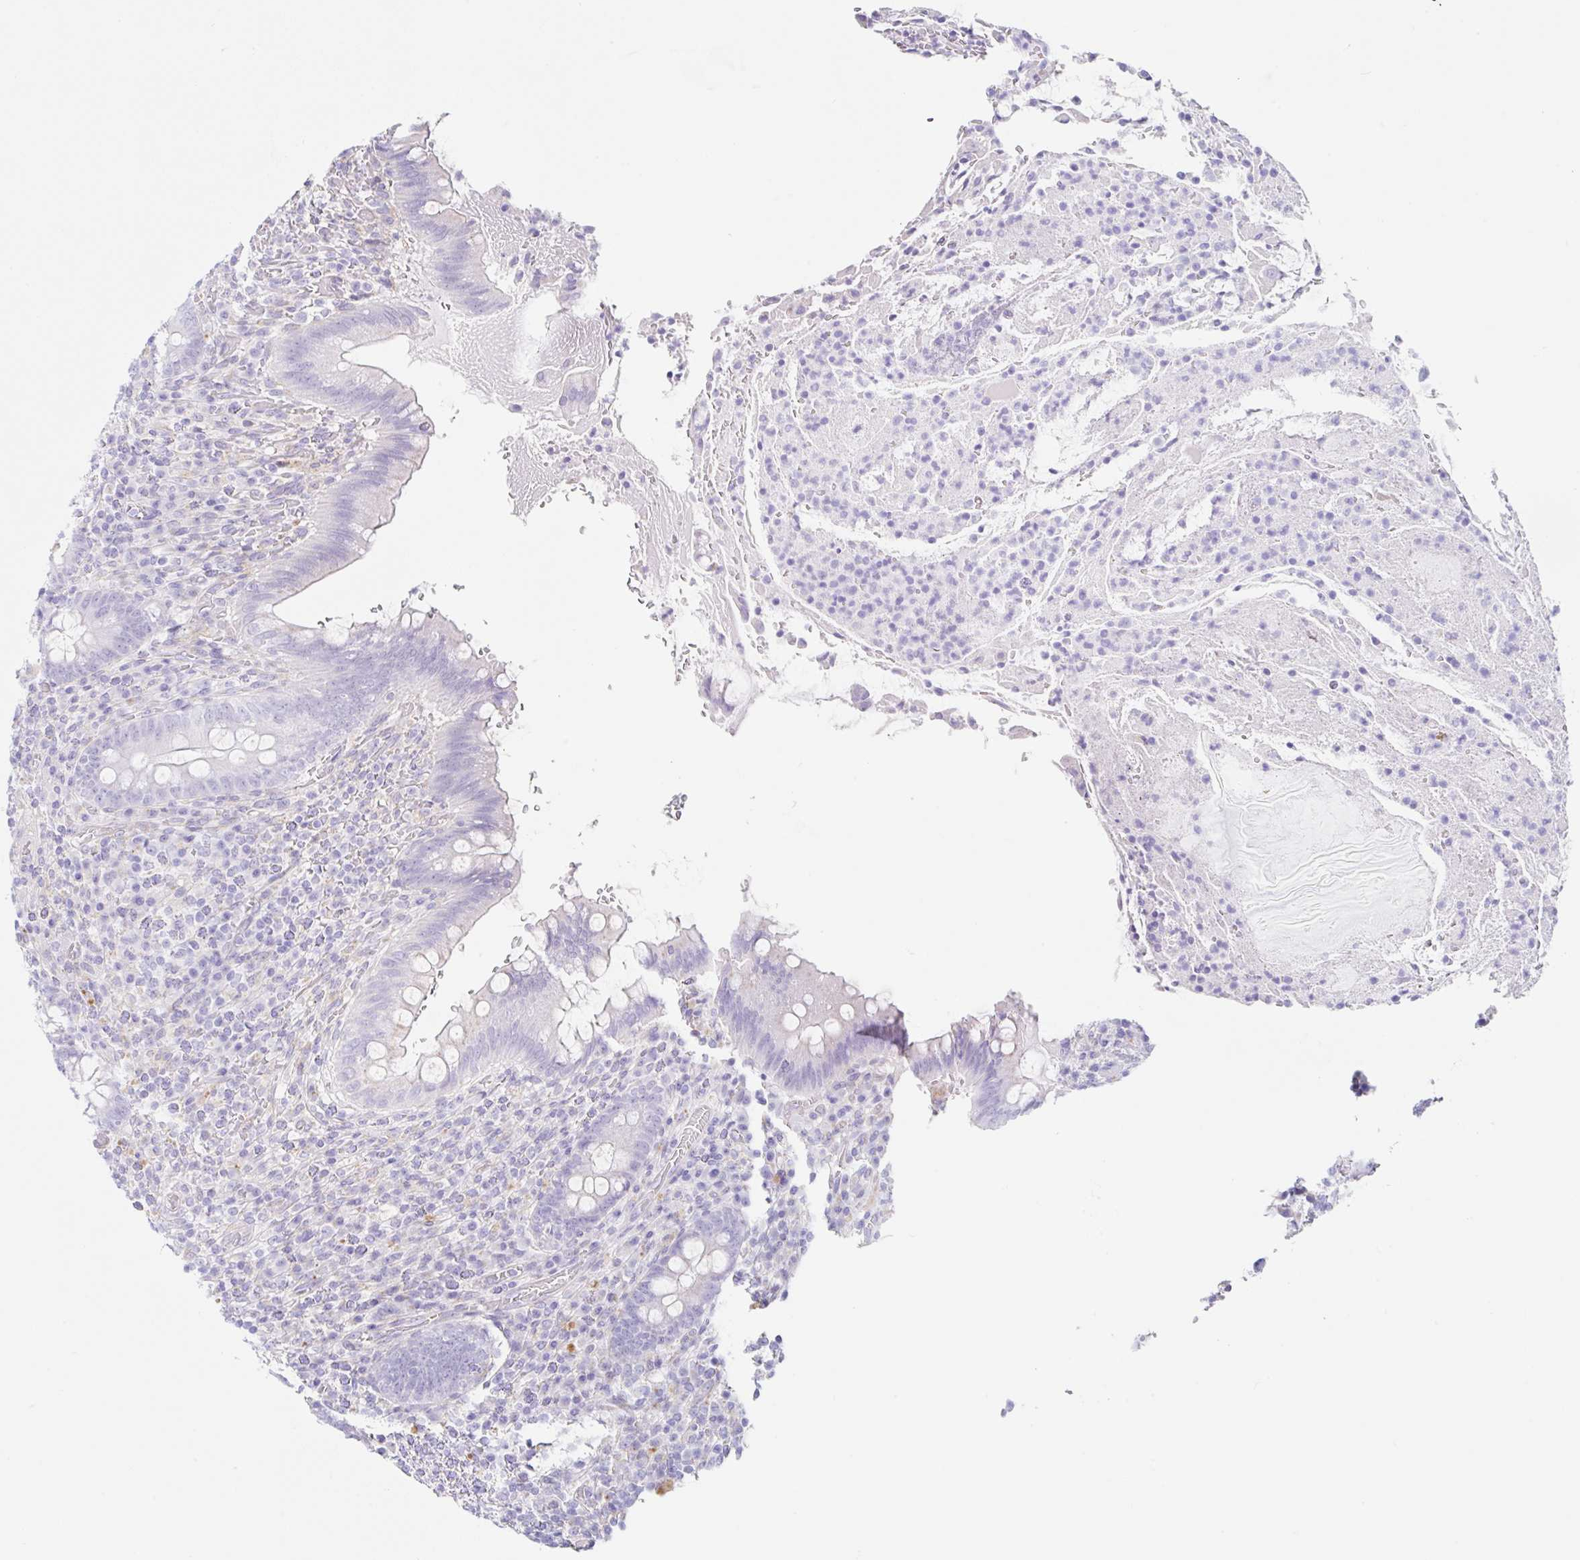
{"staining": {"intensity": "negative", "quantity": "none", "location": "none"}, "tissue": "appendix", "cell_type": "Glandular cells", "image_type": "normal", "snomed": [{"axis": "morphology", "description": "Normal tissue, NOS"}, {"axis": "topography", "description": "Appendix"}], "caption": "Protein analysis of unremarkable appendix reveals no significant expression in glandular cells. (DAB IHC, high magnification).", "gene": "DKK4", "patient": {"sex": "female", "age": 43}}